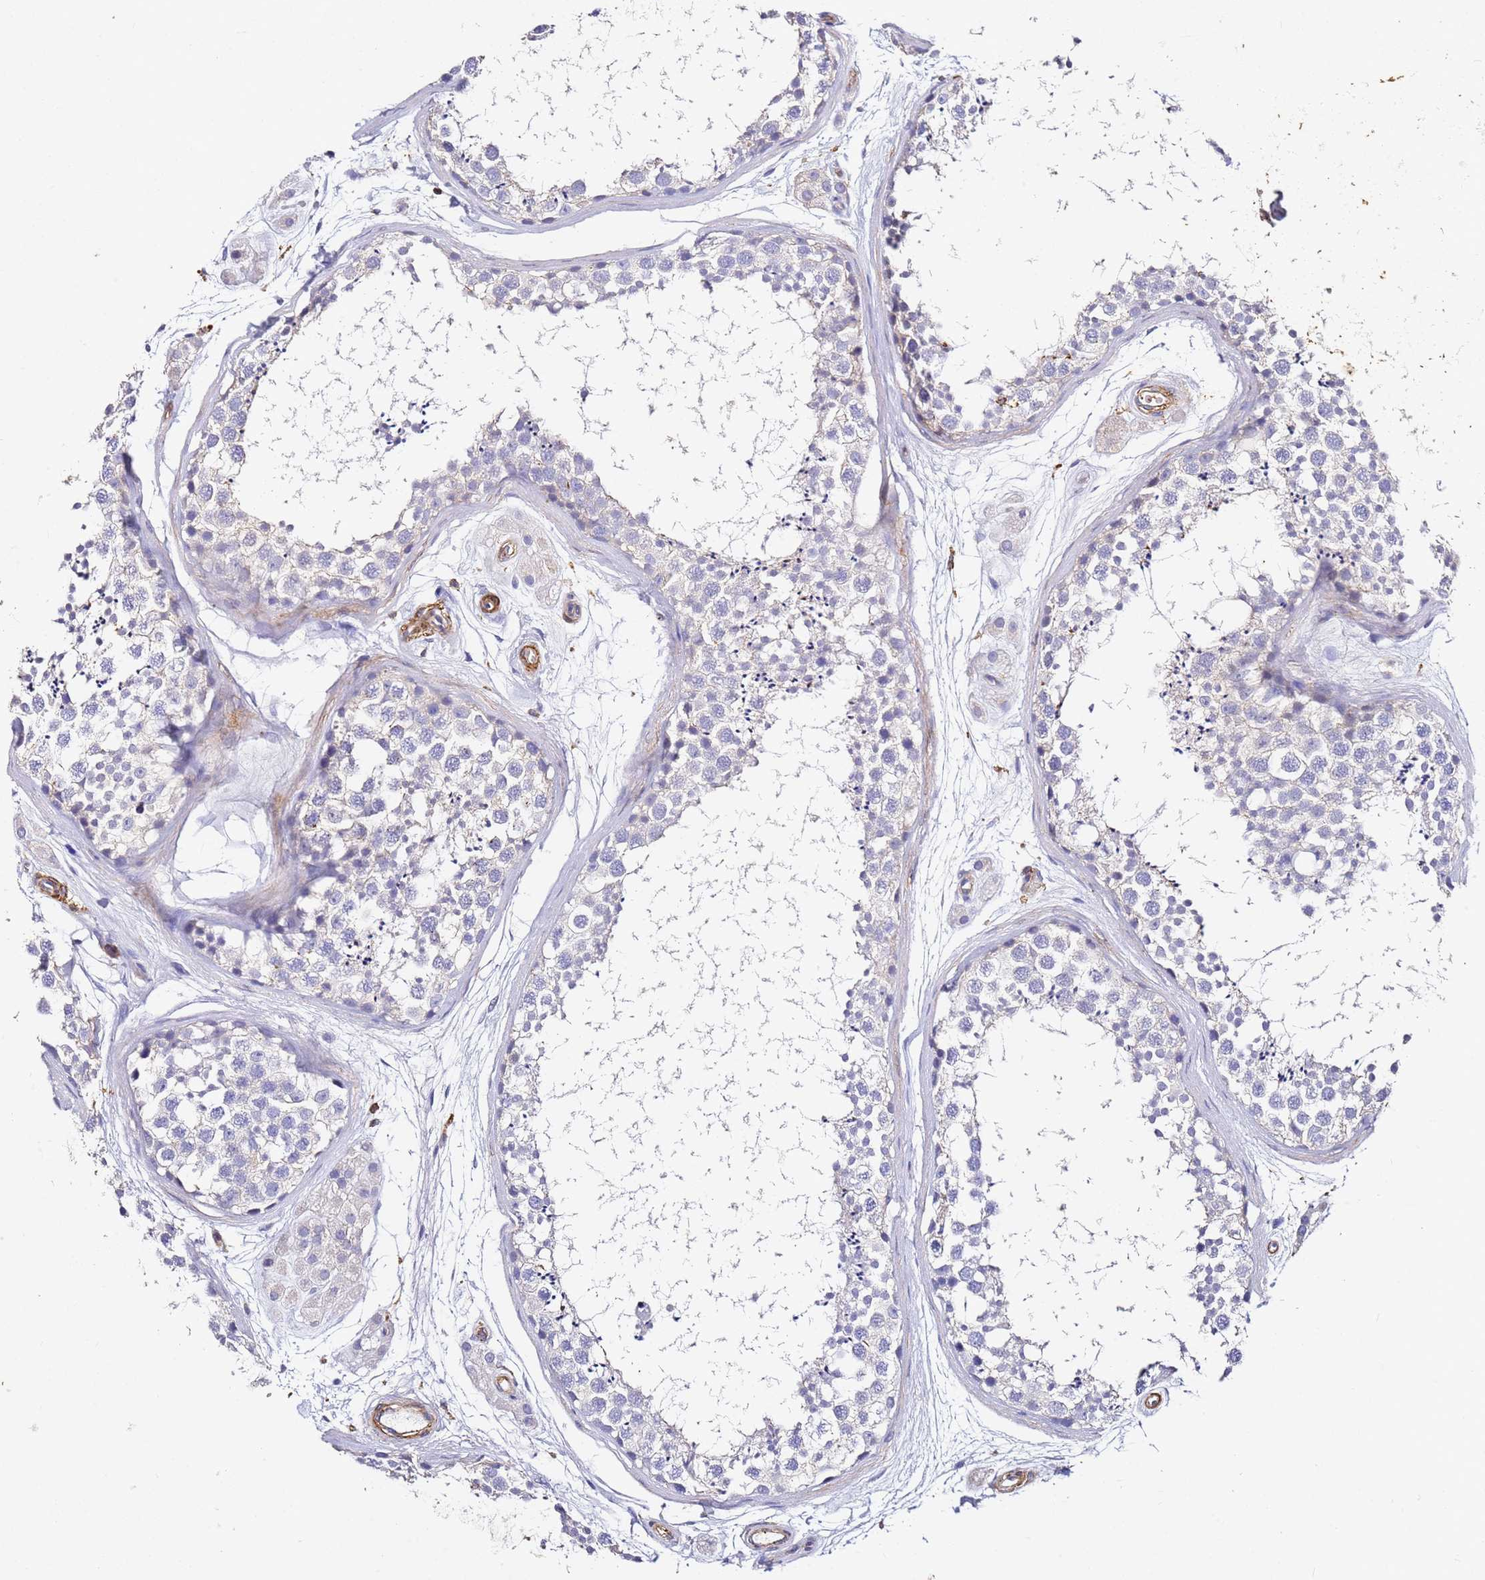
{"staining": {"intensity": "negative", "quantity": "none", "location": "none"}, "tissue": "testis", "cell_type": "Cells in seminiferous ducts", "image_type": "normal", "snomed": [{"axis": "morphology", "description": "Normal tissue, NOS"}, {"axis": "topography", "description": "Testis"}], "caption": "DAB immunohistochemical staining of normal testis reveals no significant expression in cells in seminiferous ducts.", "gene": "ZNF671", "patient": {"sex": "male", "age": 56}}